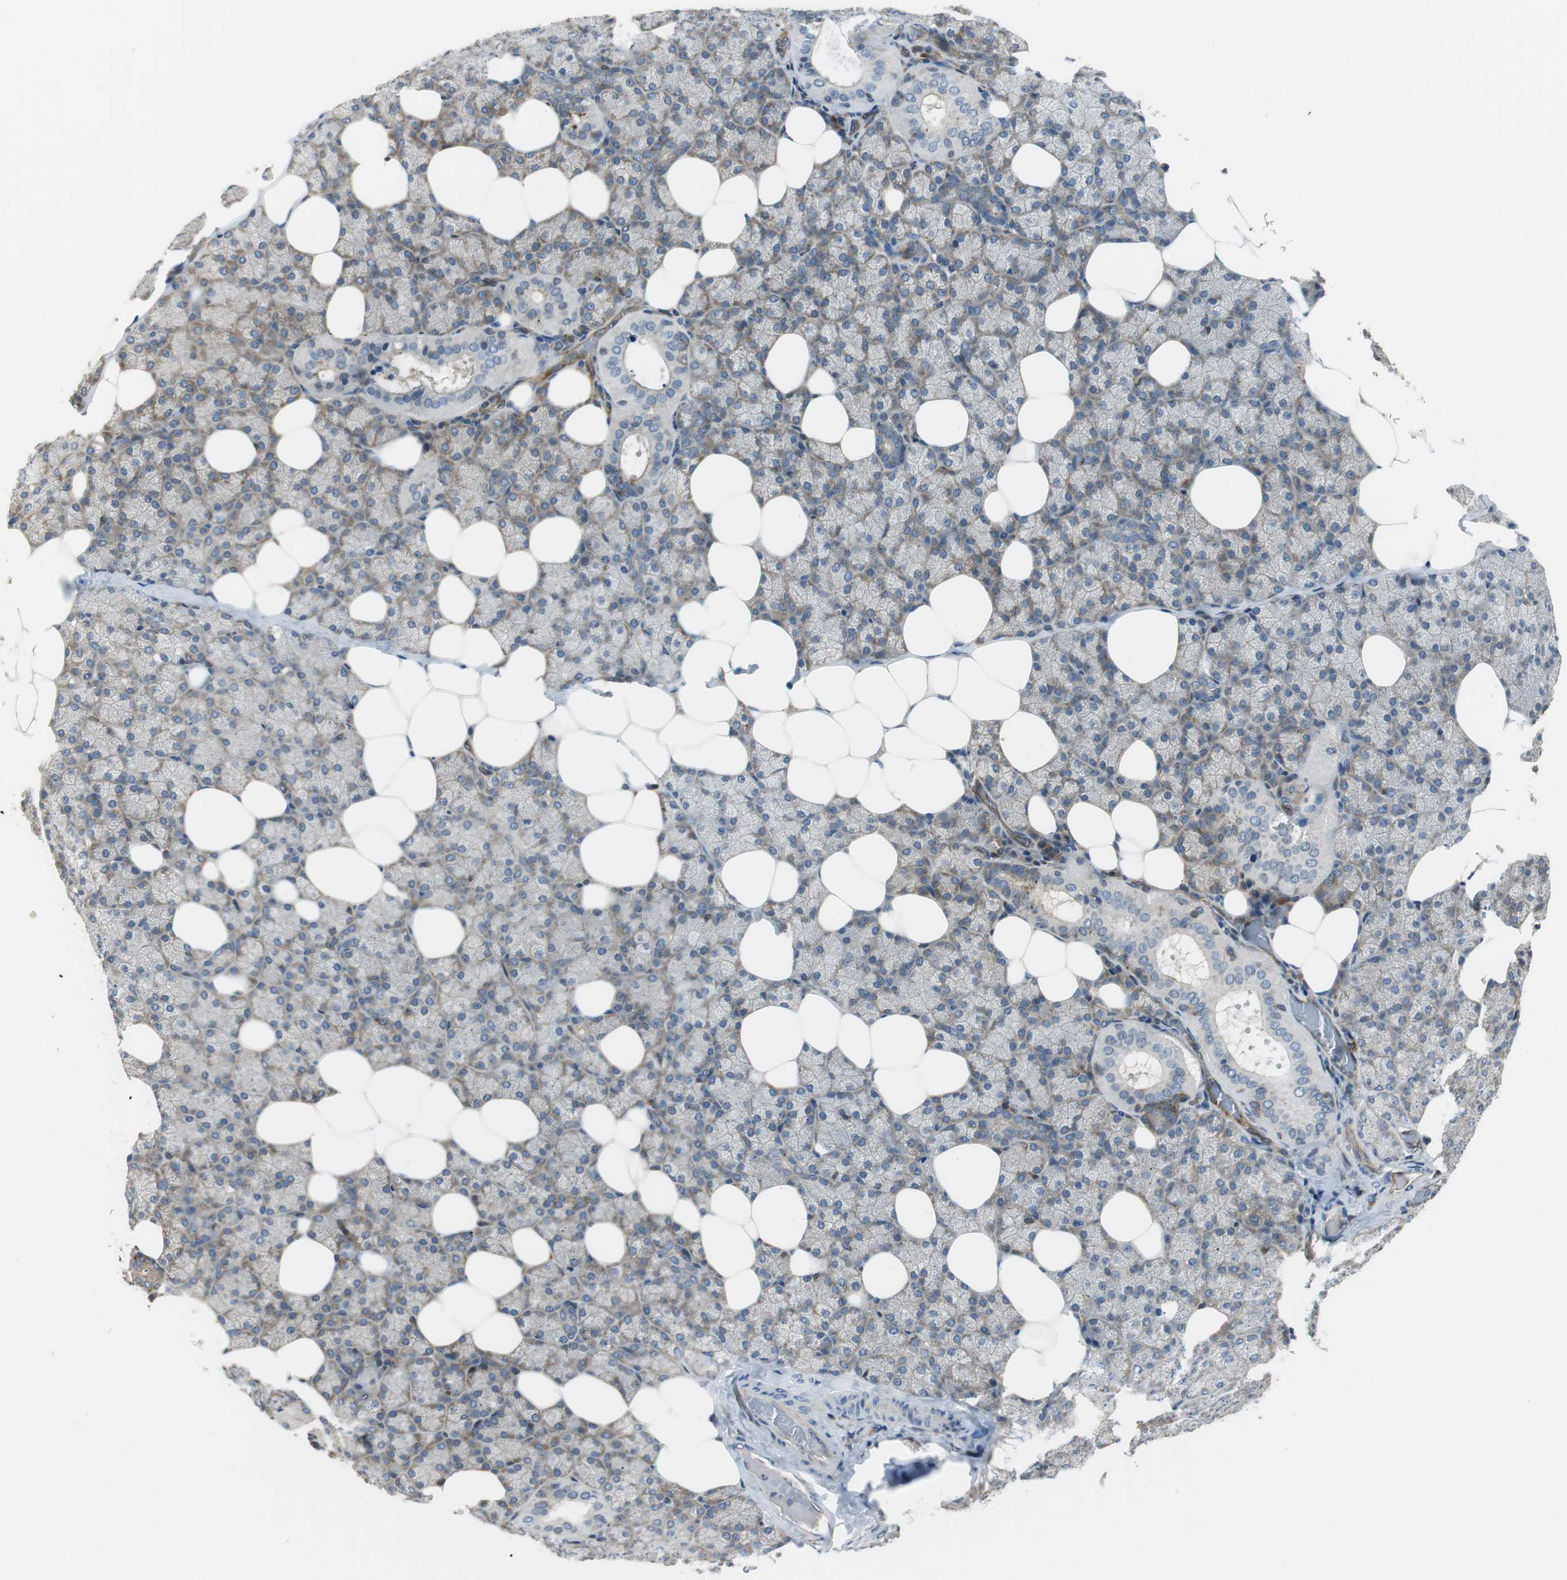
{"staining": {"intensity": "moderate", "quantity": ">75%", "location": "cytoplasmic/membranous"}, "tissue": "salivary gland", "cell_type": "Glandular cells", "image_type": "normal", "snomed": [{"axis": "morphology", "description": "Normal tissue, NOS"}, {"axis": "topography", "description": "Lymph node"}, {"axis": "topography", "description": "Salivary gland"}], "caption": "Immunohistochemical staining of benign salivary gland demonstrates moderate cytoplasmic/membranous protein positivity in about >75% of glandular cells. The protein of interest is shown in brown color, while the nuclei are stained blue.", "gene": "NCK1", "patient": {"sex": "male", "age": 8}}